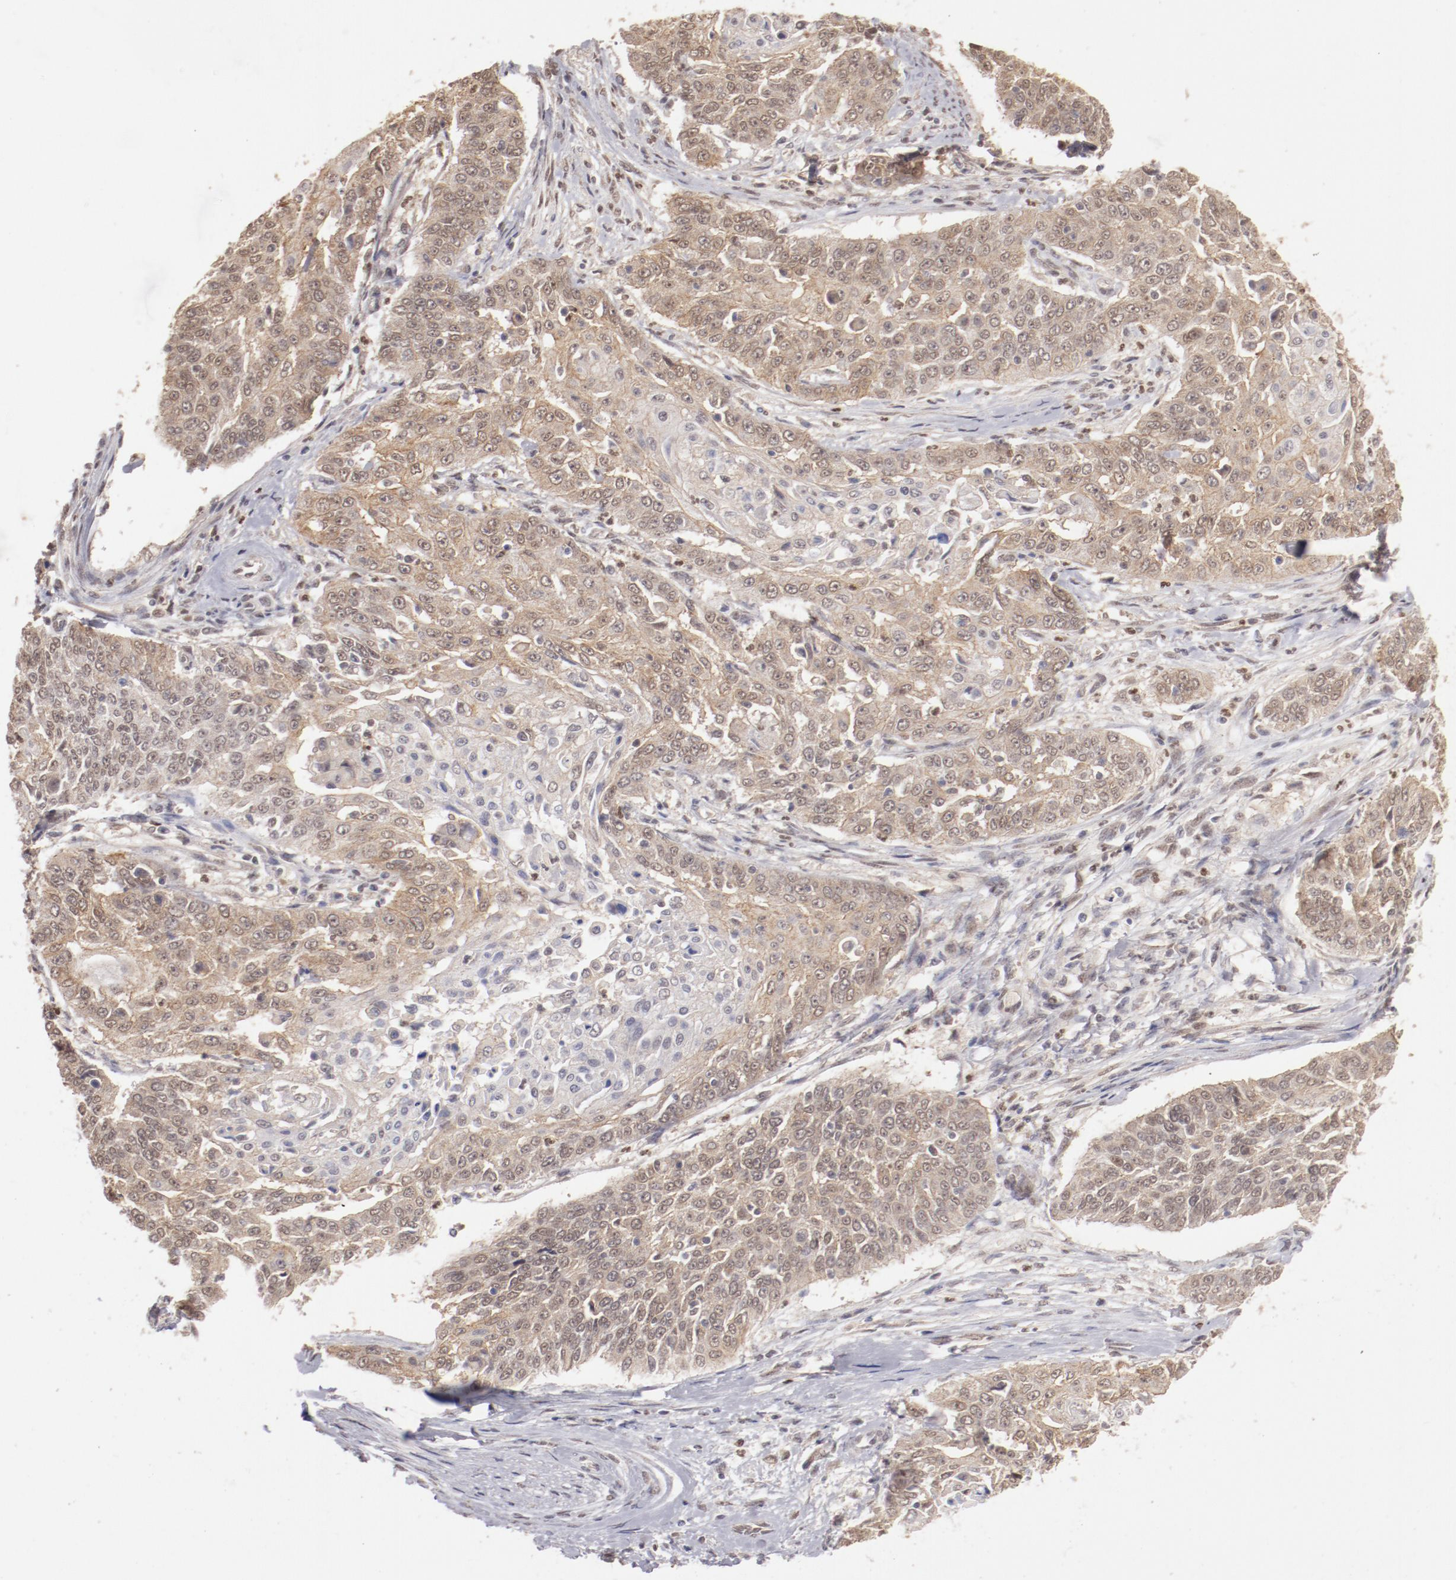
{"staining": {"intensity": "weak", "quantity": "25%-75%", "location": "cytoplasmic/membranous,nuclear"}, "tissue": "cervical cancer", "cell_type": "Tumor cells", "image_type": "cancer", "snomed": [{"axis": "morphology", "description": "Squamous cell carcinoma, NOS"}, {"axis": "topography", "description": "Cervix"}], "caption": "Cervical squamous cell carcinoma stained with DAB (3,3'-diaminobenzidine) IHC displays low levels of weak cytoplasmic/membranous and nuclear positivity in approximately 25%-75% of tumor cells.", "gene": "NFE2", "patient": {"sex": "female", "age": 64}}